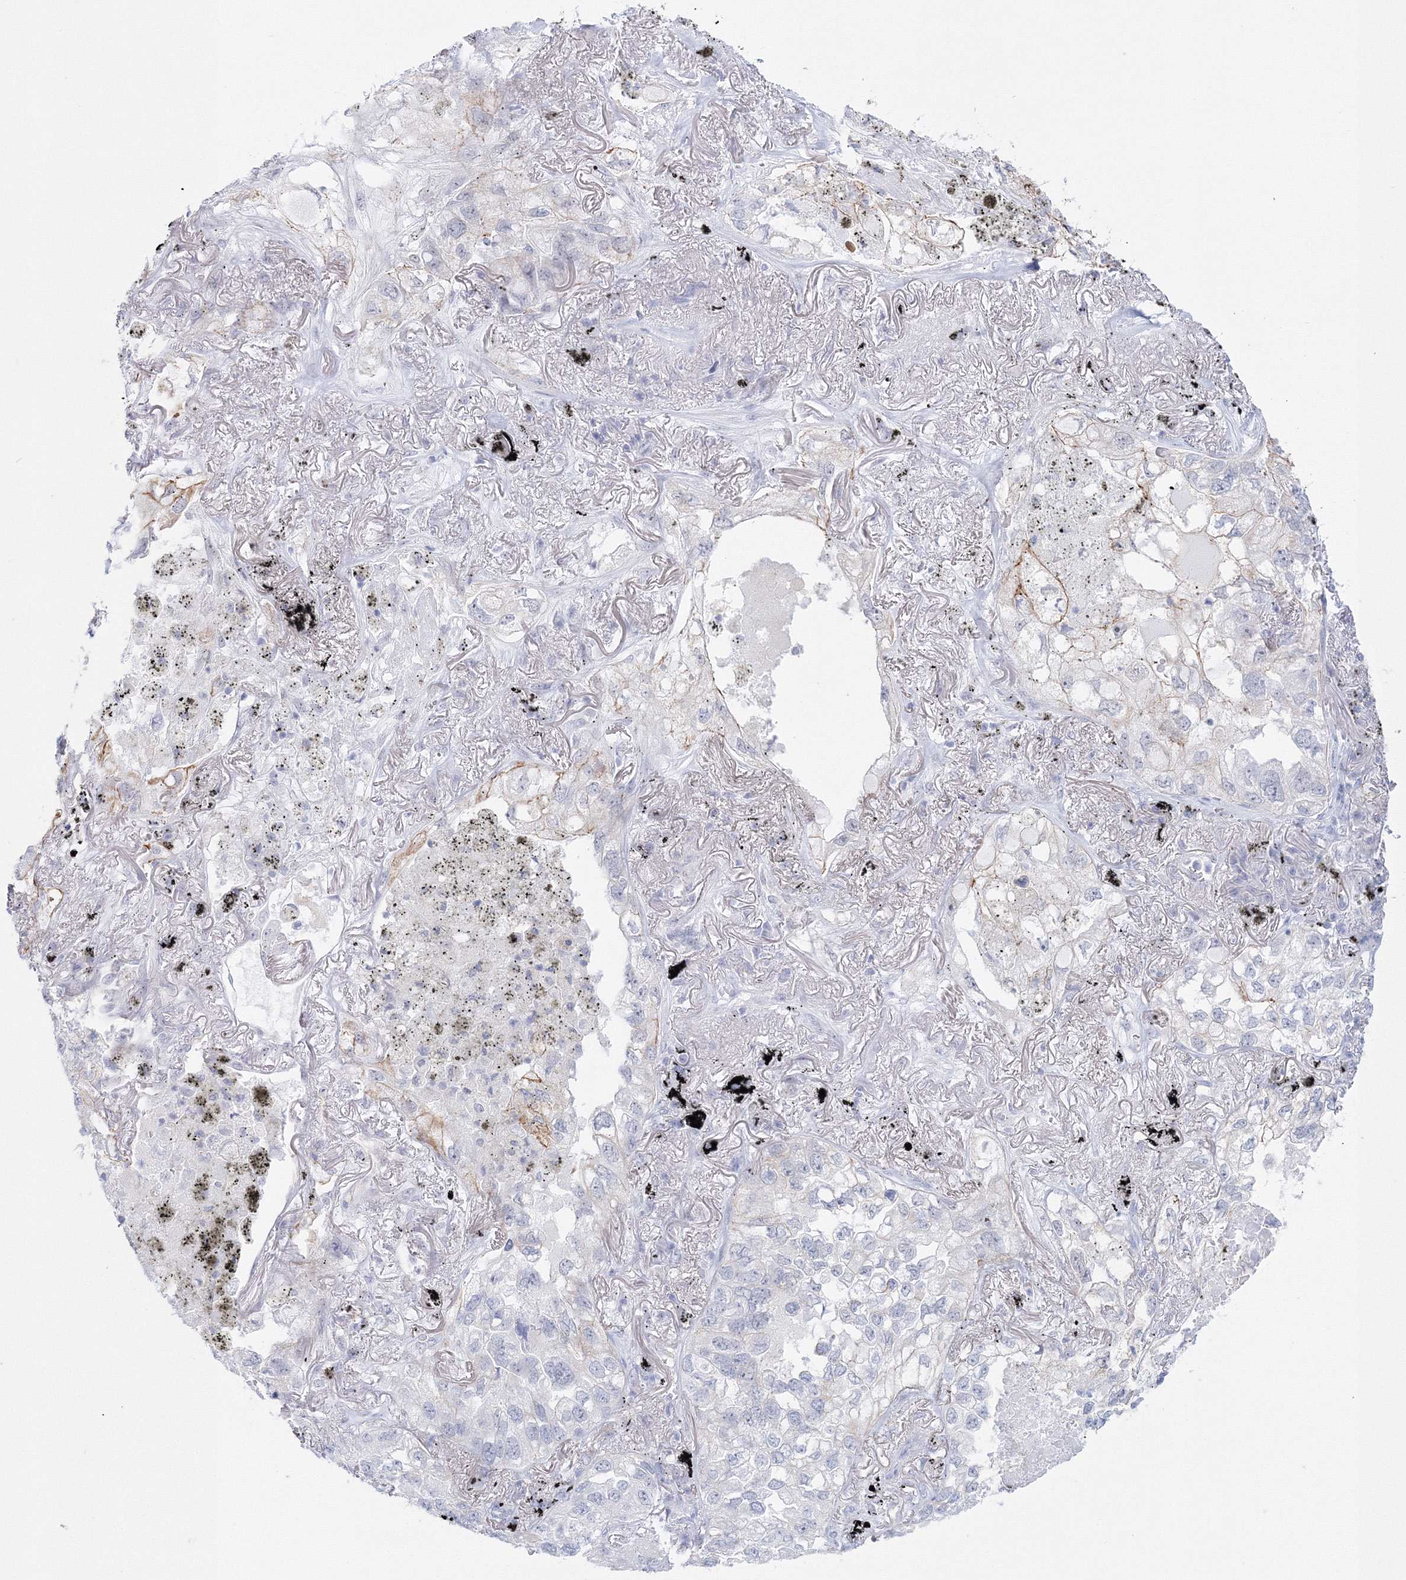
{"staining": {"intensity": "negative", "quantity": "none", "location": "none"}, "tissue": "lung cancer", "cell_type": "Tumor cells", "image_type": "cancer", "snomed": [{"axis": "morphology", "description": "Adenocarcinoma, NOS"}, {"axis": "topography", "description": "Lung"}], "caption": "Immunohistochemical staining of lung adenocarcinoma displays no significant positivity in tumor cells.", "gene": "VSIG1", "patient": {"sex": "male", "age": 65}}